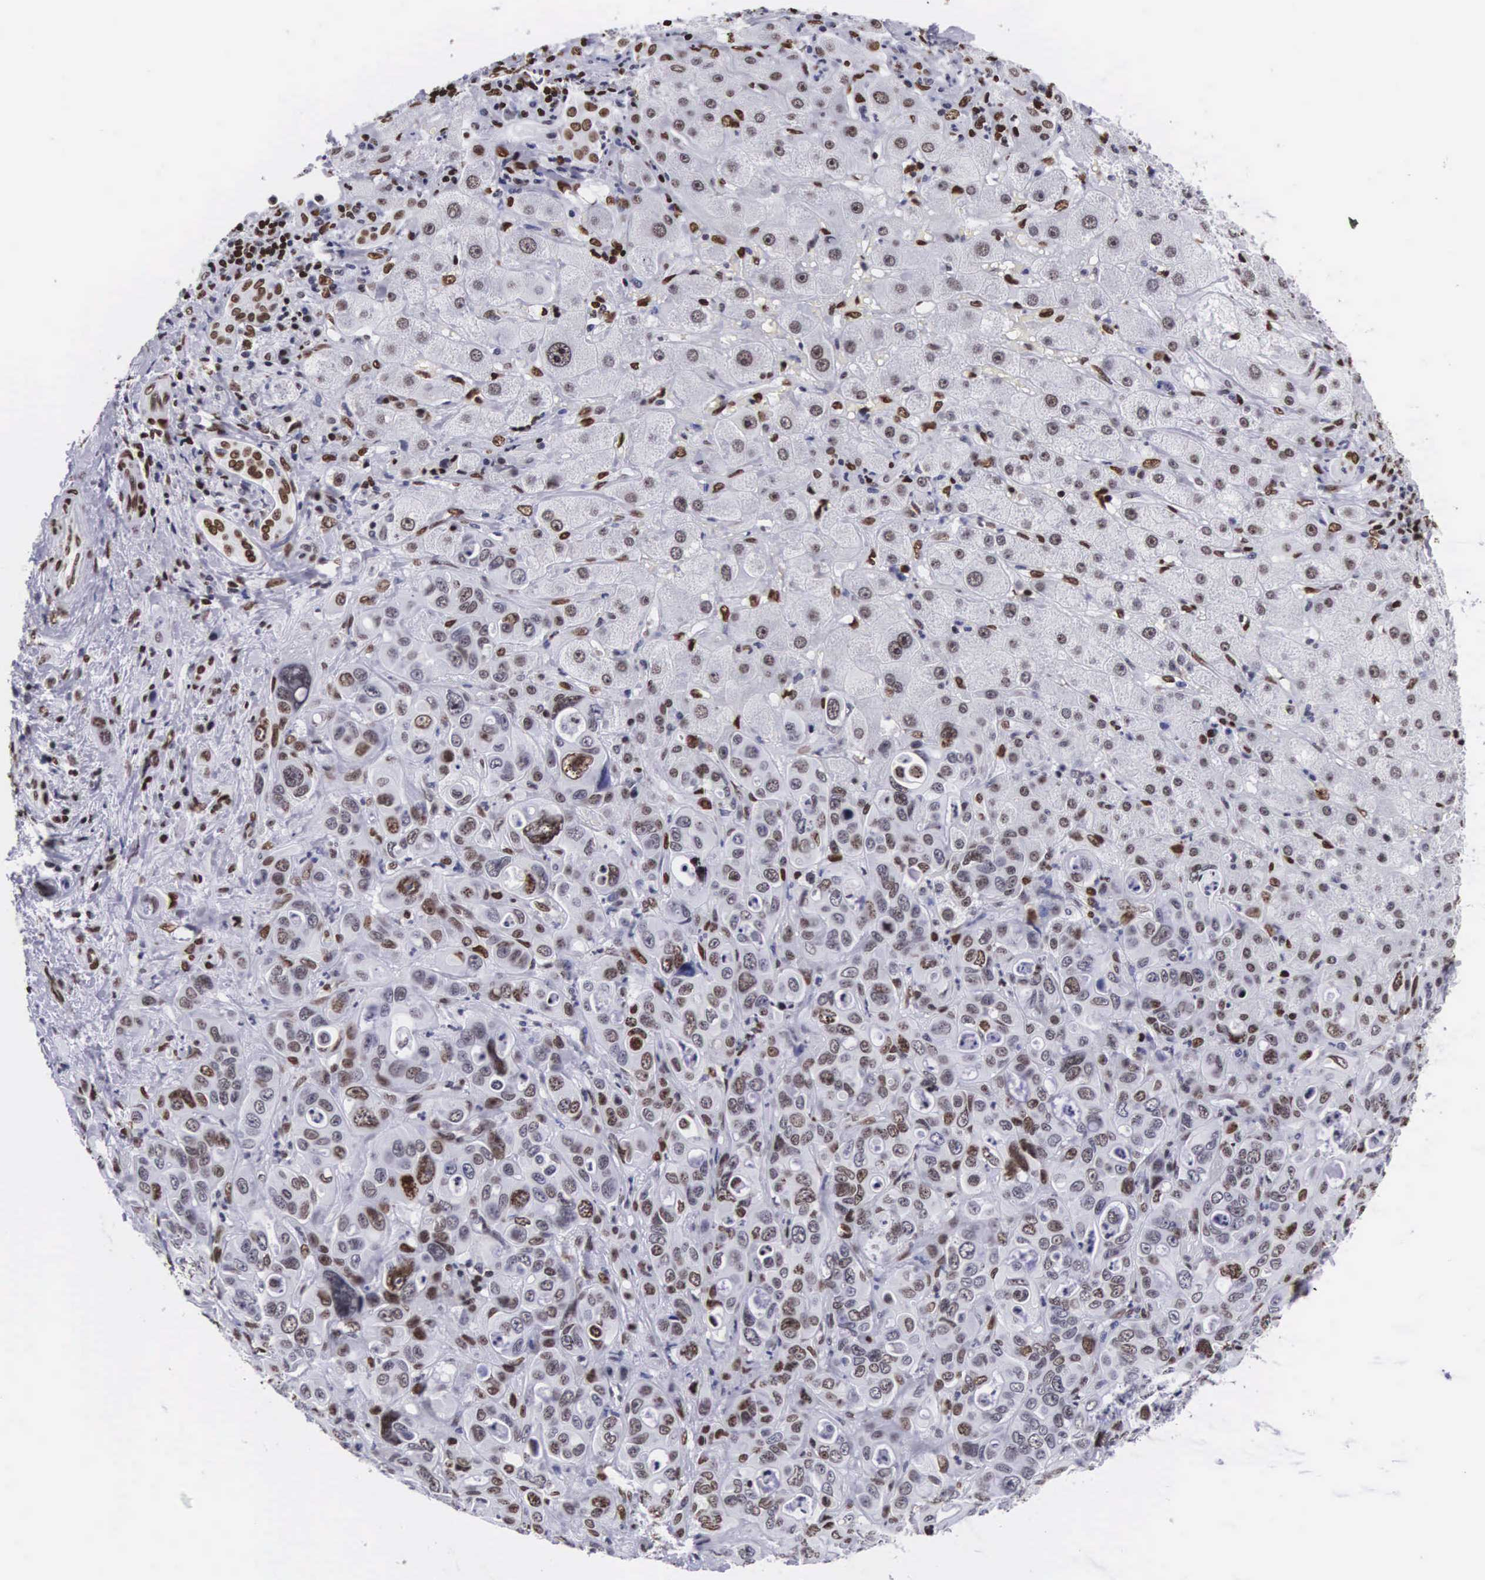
{"staining": {"intensity": "moderate", "quantity": ">75%", "location": "nuclear"}, "tissue": "liver cancer", "cell_type": "Tumor cells", "image_type": "cancer", "snomed": [{"axis": "morphology", "description": "Cholangiocarcinoma"}, {"axis": "topography", "description": "Liver"}], "caption": "Immunohistochemical staining of liver cancer (cholangiocarcinoma) displays moderate nuclear protein staining in approximately >75% of tumor cells.", "gene": "MECP2", "patient": {"sex": "female", "age": 79}}